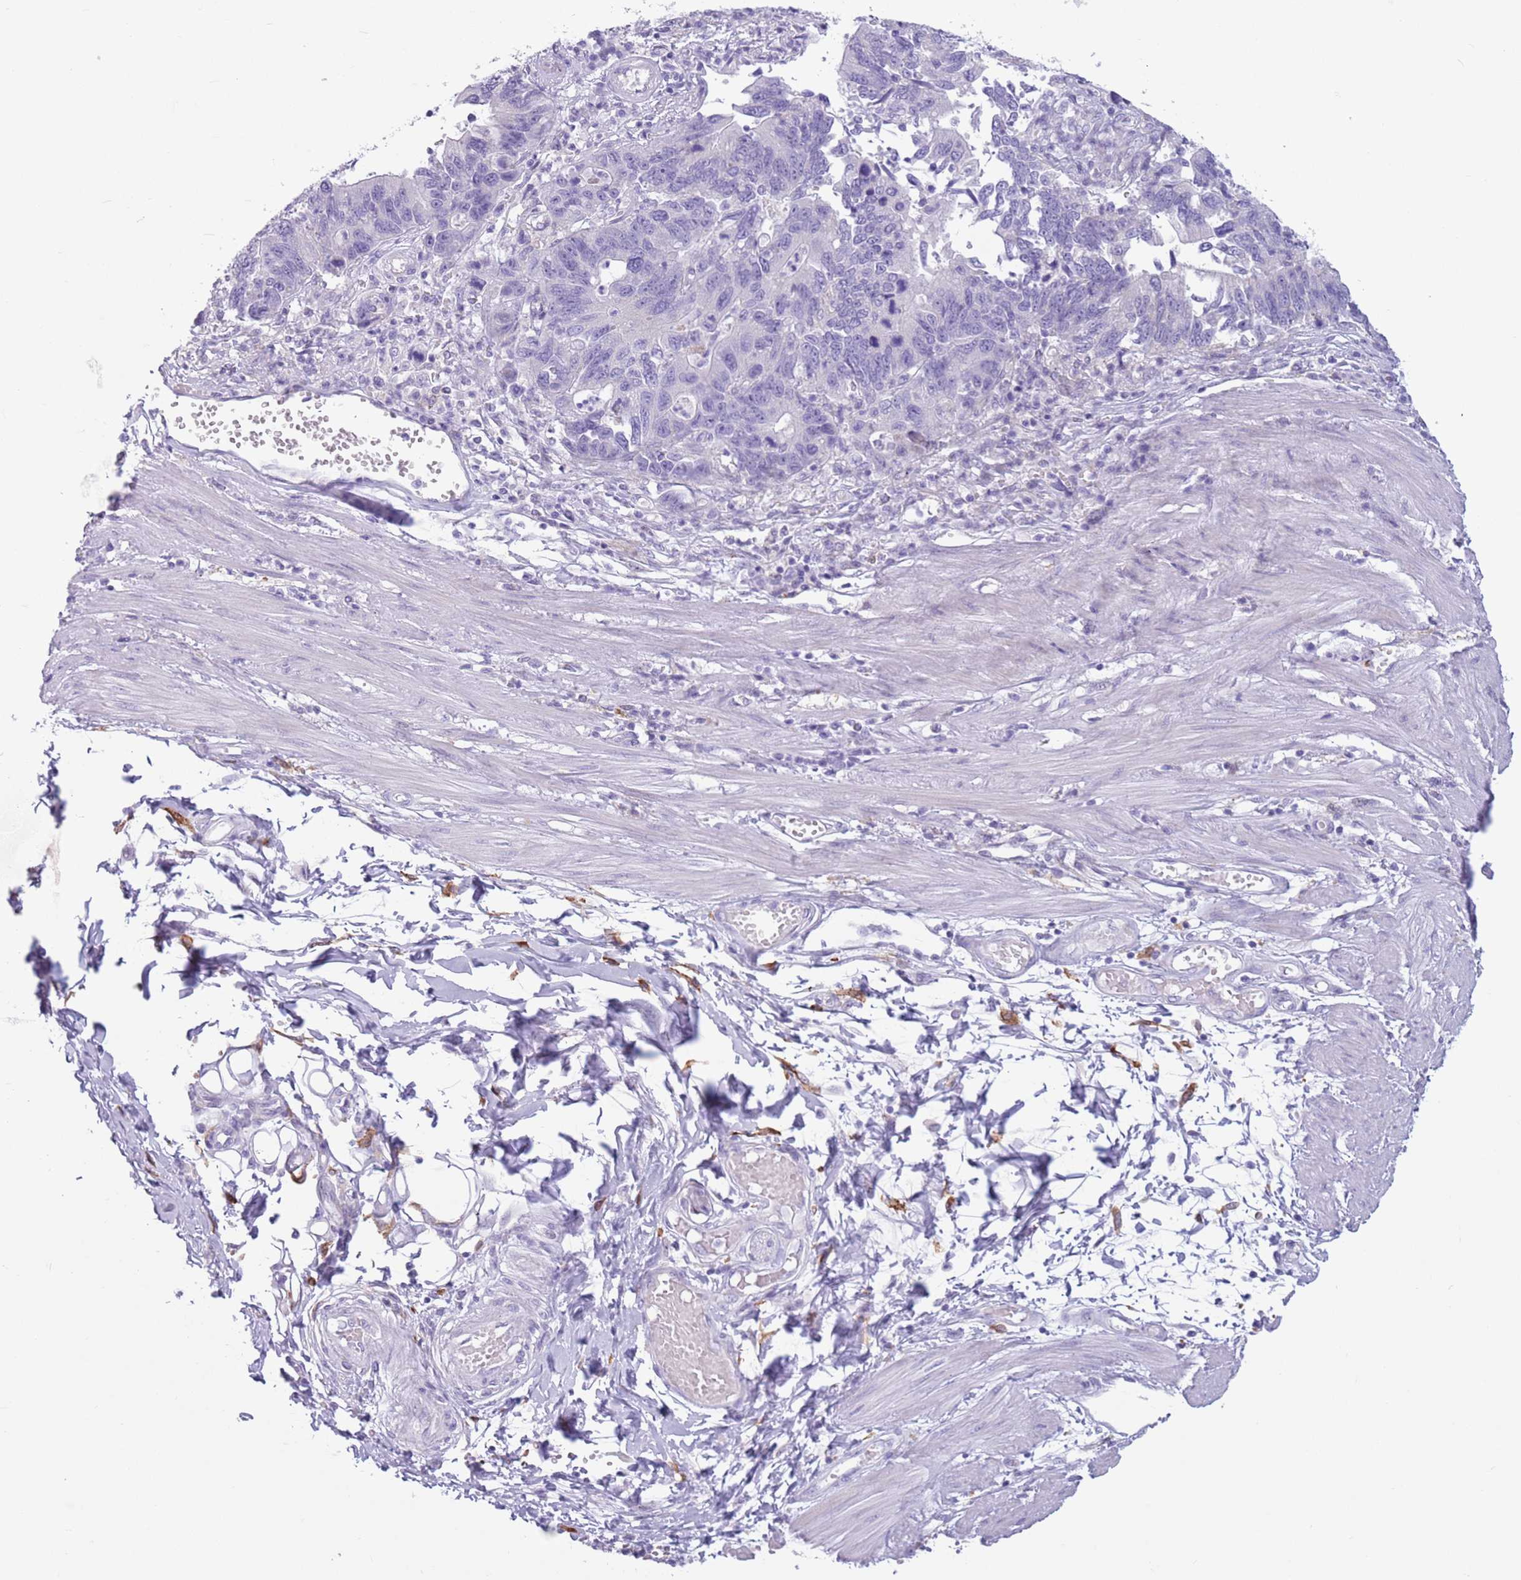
{"staining": {"intensity": "negative", "quantity": "none", "location": "none"}, "tissue": "stomach cancer", "cell_type": "Tumor cells", "image_type": "cancer", "snomed": [{"axis": "morphology", "description": "Adenocarcinoma, NOS"}, {"axis": "topography", "description": "Stomach"}], "caption": "The immunohistochemistry histopathology image has no significant expression in tumor cells of stomach cancer tissue.", "gene": "SNX6", "patient": {"sex": "male", "age": 59}}